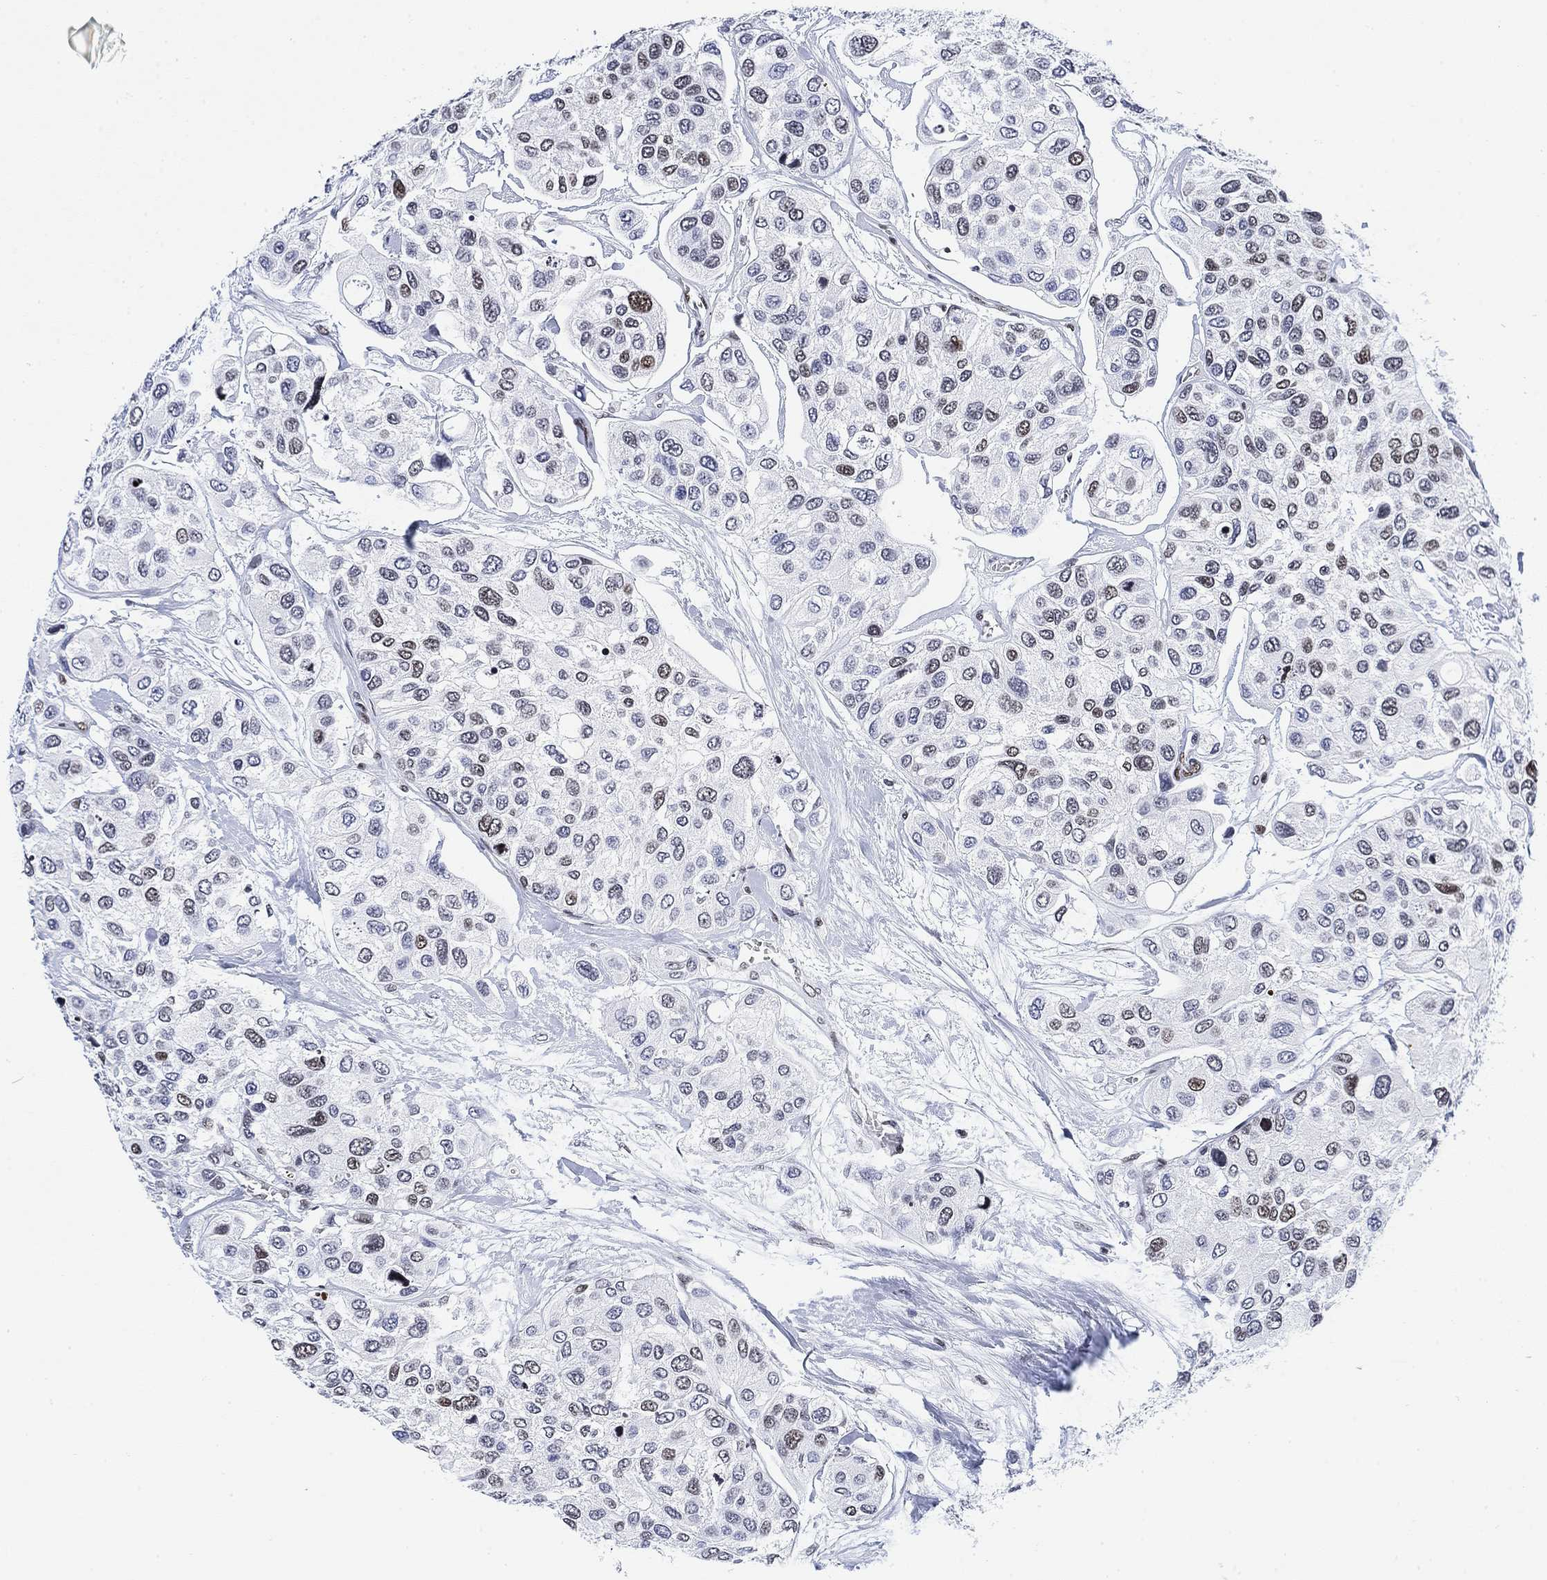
{"staining": {"intensity": "moderate", "quantity": "<25%", "location": "nuclear"}, "tissue": "urothelial cancer", "cell_type": "Tumor cells", "image_type": "cancer", "snomed": [{"axis": "morphology", "description": "Urothelial carcinoma, High grade"}, {"axis": "topography", "description": "Urinary bladder"}], "caption": "Immunohistochemical staining of human urothelial carcinoma (high-grade) exhibits moderate nuclear protein positivity in about <25% of tumor cells.", "gene": "H1-10", "patient": {"sex": "male", "age": 77}}